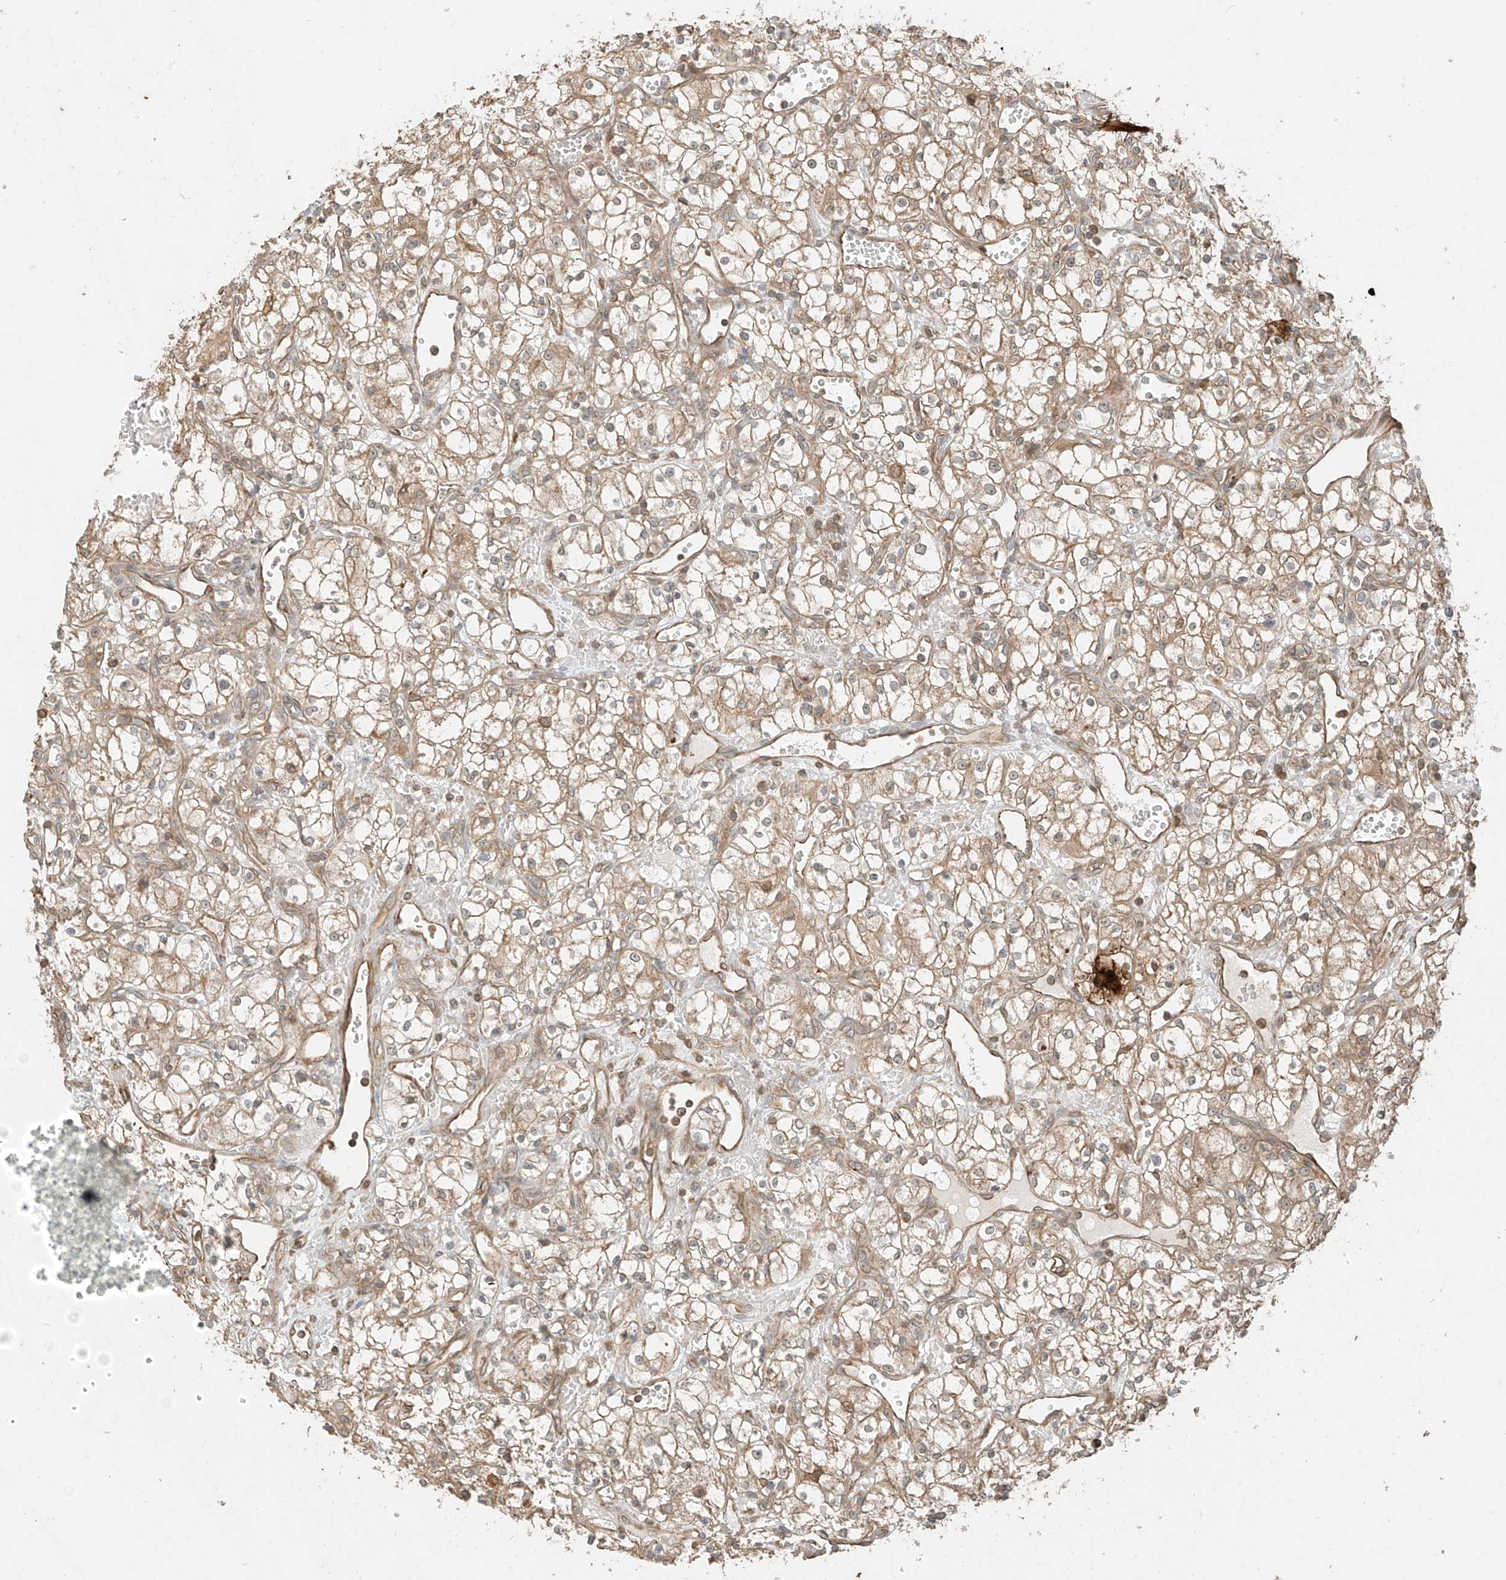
{"staining": {"intensity": "weak", "quantity": ">75%", "location": "cytoplasmic/membranous"}, "tissue": "renal cancer", "cell_type": "Tumor cells", "image_type": "cancer", "snomed": [{"axis": "morphology", "description": "Adenocarcinoma, NOS"}, {"axis": "topography", "description": "Kidney"}], "caption": "Renal adenocarcinoma stained with DAB (3,3'-diaminobenzidine) immunohistochemistry reveals low levels of weak cytoplasmic/membranous positivity in about >75% of tumor cells.", "gene": "ANKZF1", "patient": {"sex": "male", "age": 59}}